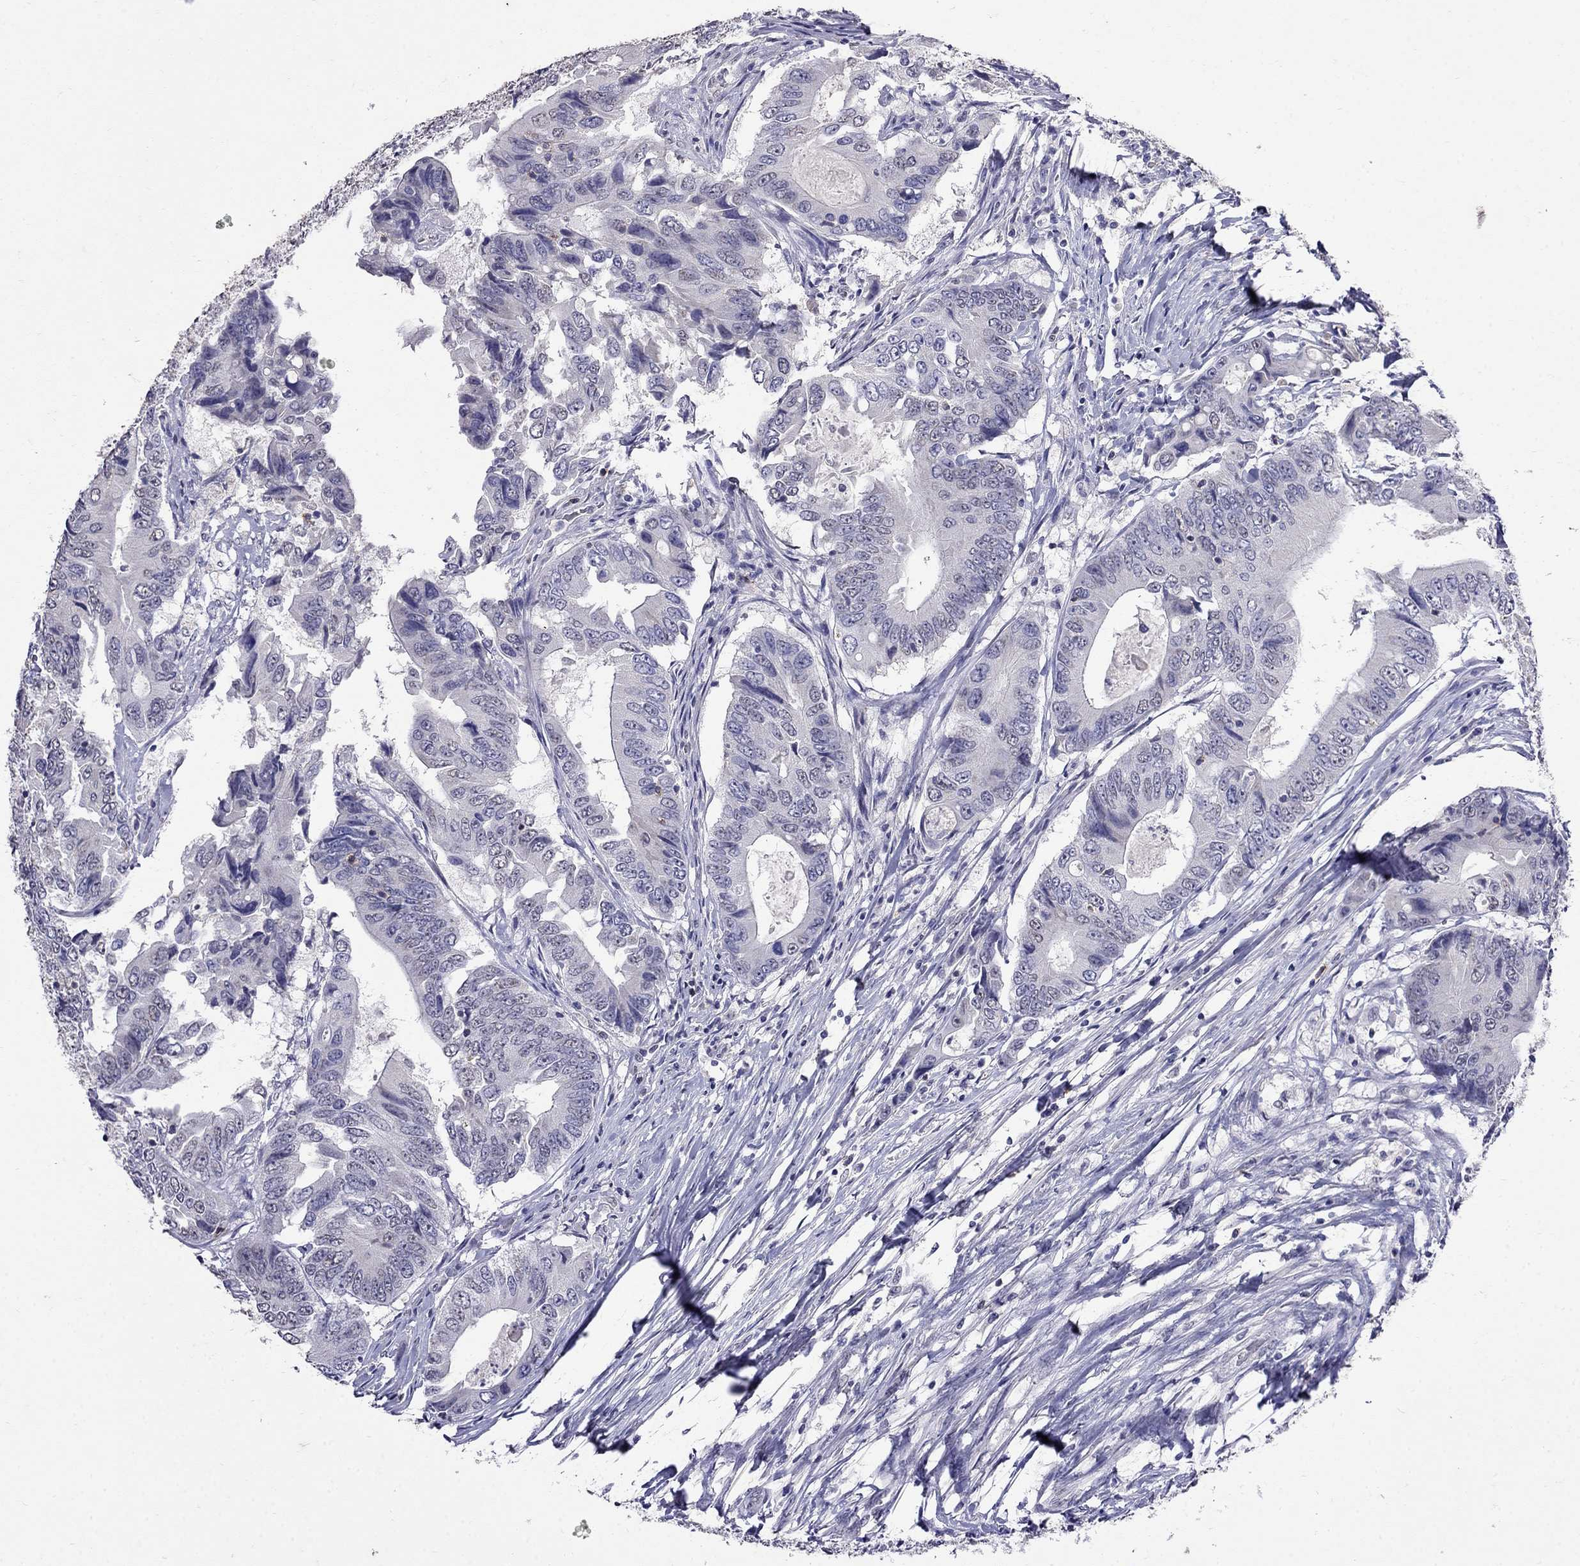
{"staining": {"intensity": "negative", "quantity": "none", "location": "none"}, "tissue": "colorectal cancer", "cell_type": "Tumor cells", "image_type": "cancer", "snomed": [{"axis": "morphology", "description": "Adenocarcinoma, NOS"}, {"axis": "topography", "description": "Colon"}], "caption": "DAB immunohistochemical staining of human adenocarcinoma (colorectal) demonstrates no significant positivity in tumor cells.", "gene": "CD8B", "patient": {"sex": "female", "age": 90}}